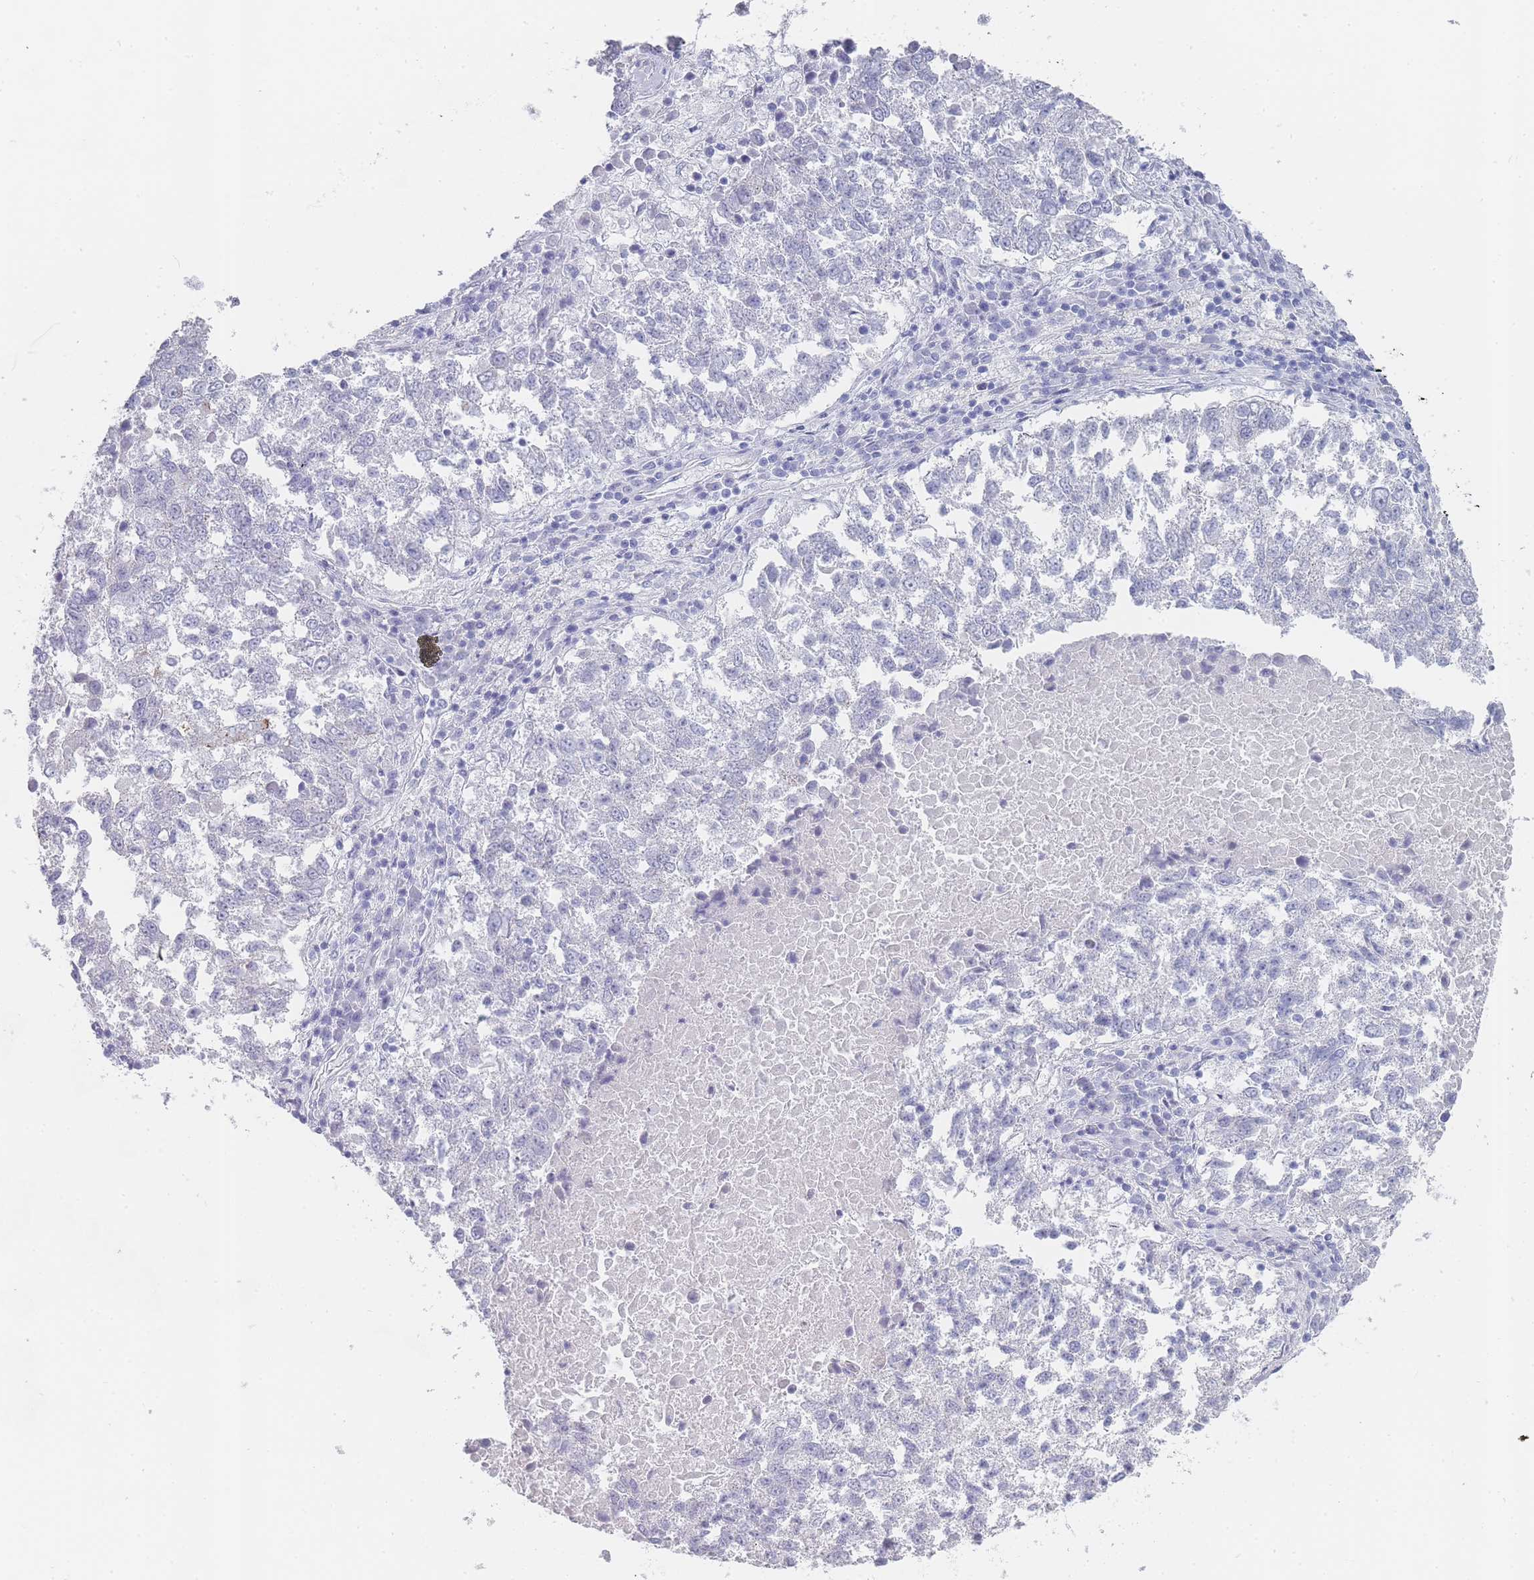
{"staining": {"intensity": "negative", "quantity": "none", "location": "none"}, "tissue": "lung cancer", "cell_type": "Tumor cells", "image_type": "cancer", "snomed": [{"axis": "morphology", "description": "Squamous cell carcinoma, NOS"}, {"axis": "topography", "description": "Lung"}], "caption": "Tumor cells are negative for protein expression in human squamous cell carcinoma (lung).", "gene": "IMPG1", "patient": {"sex": "male", "age": 73}}